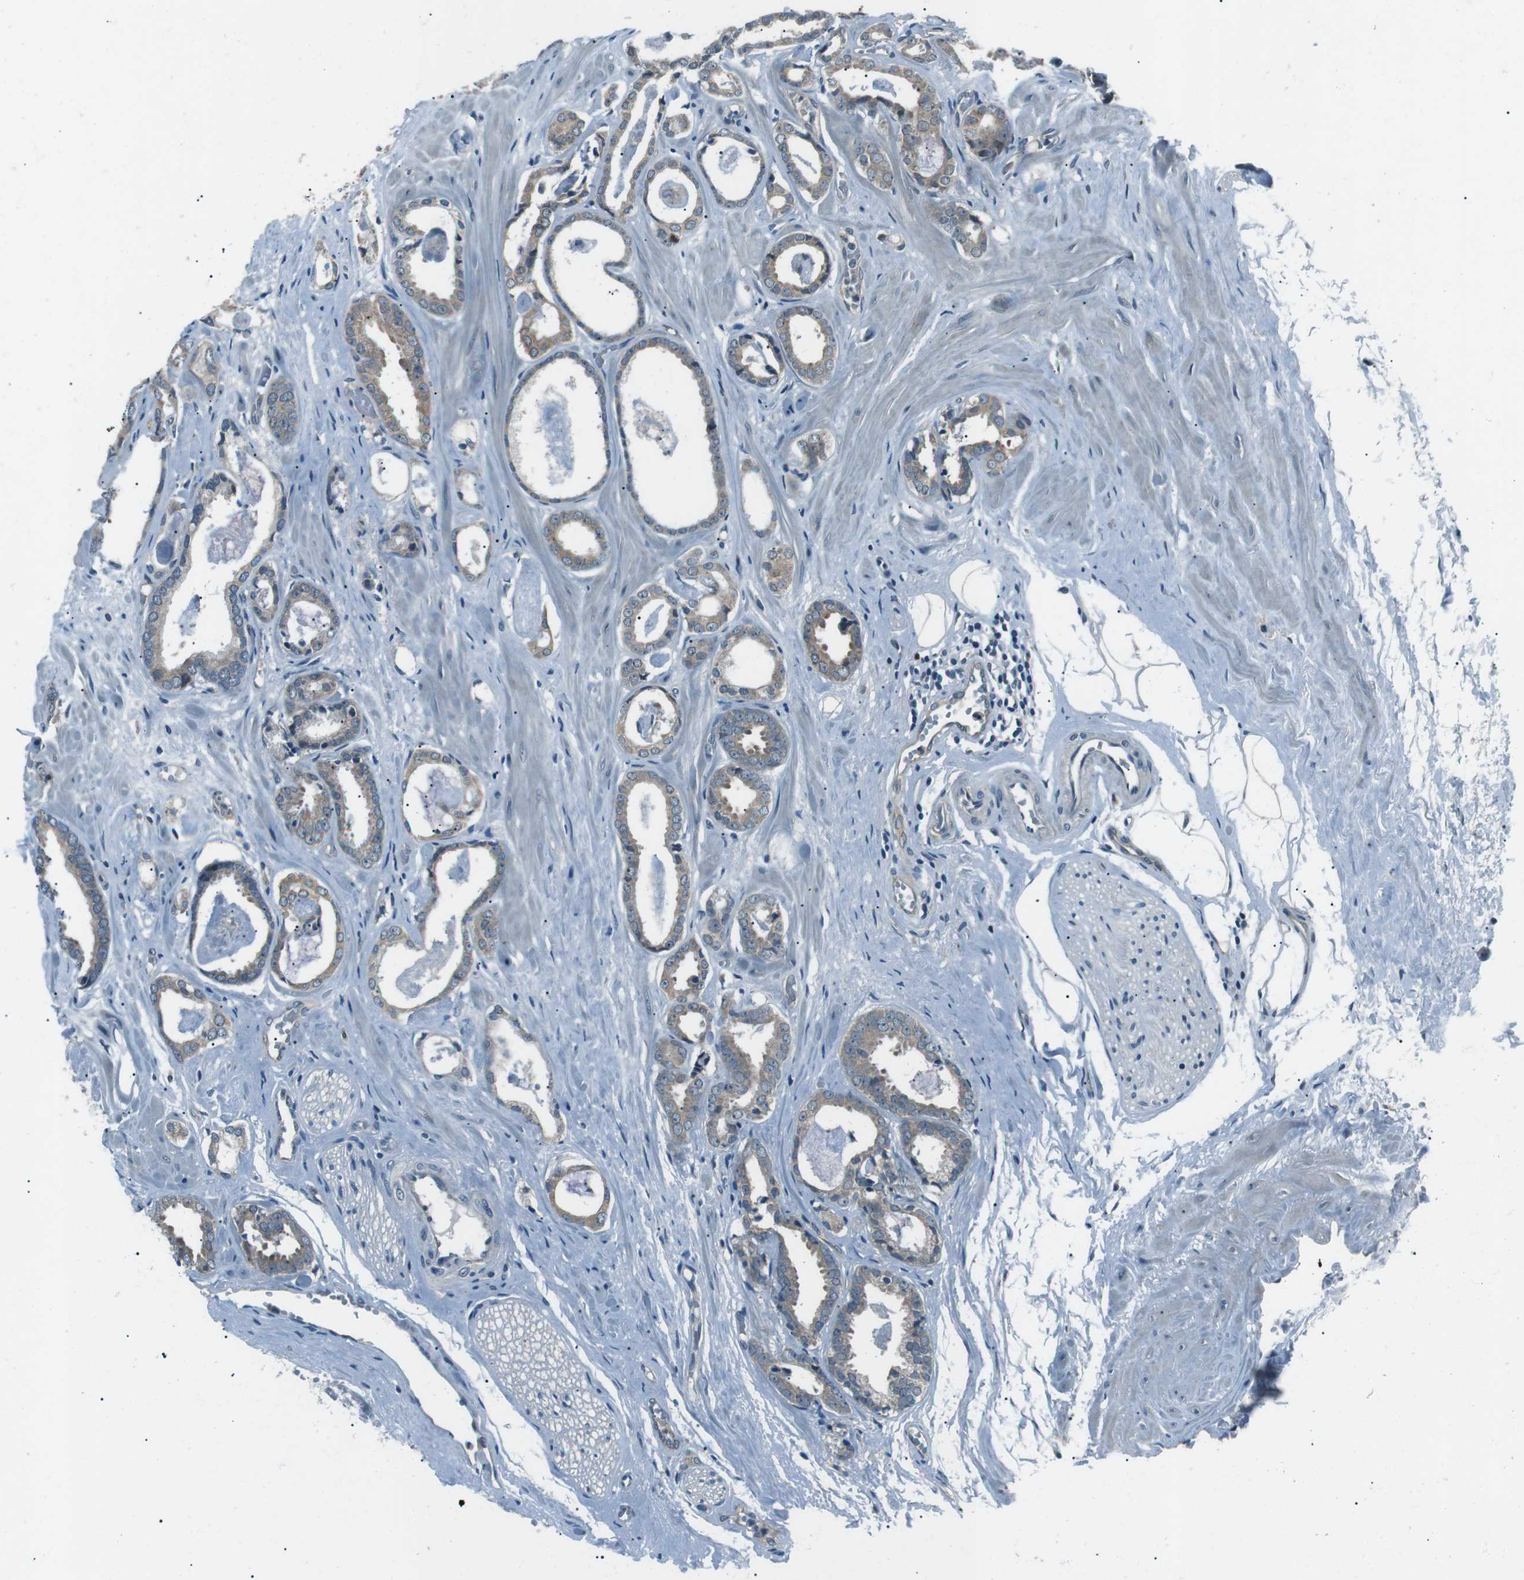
{"staining": {"intensity": "weak", "quantity": "<25%", "location": "cytoplasmic/membranous"}, "tissue": "prostate cancer", "cell_type": "Tumor cells", "image_type": "cancer", "snomed": [{"axis": "morphology", "description": "Adenocarcinoma, Low grade"}, {"axis": "topography", "description": "Prostate"}], "caption": "This is an immunohistochemistry (IHC) histopathology image of low-grade adenocarcinoma (prostate). There is no positivity in tumor cells.", "gene": "LRIG2", "patient": {"sex": "male", "age": 53}}